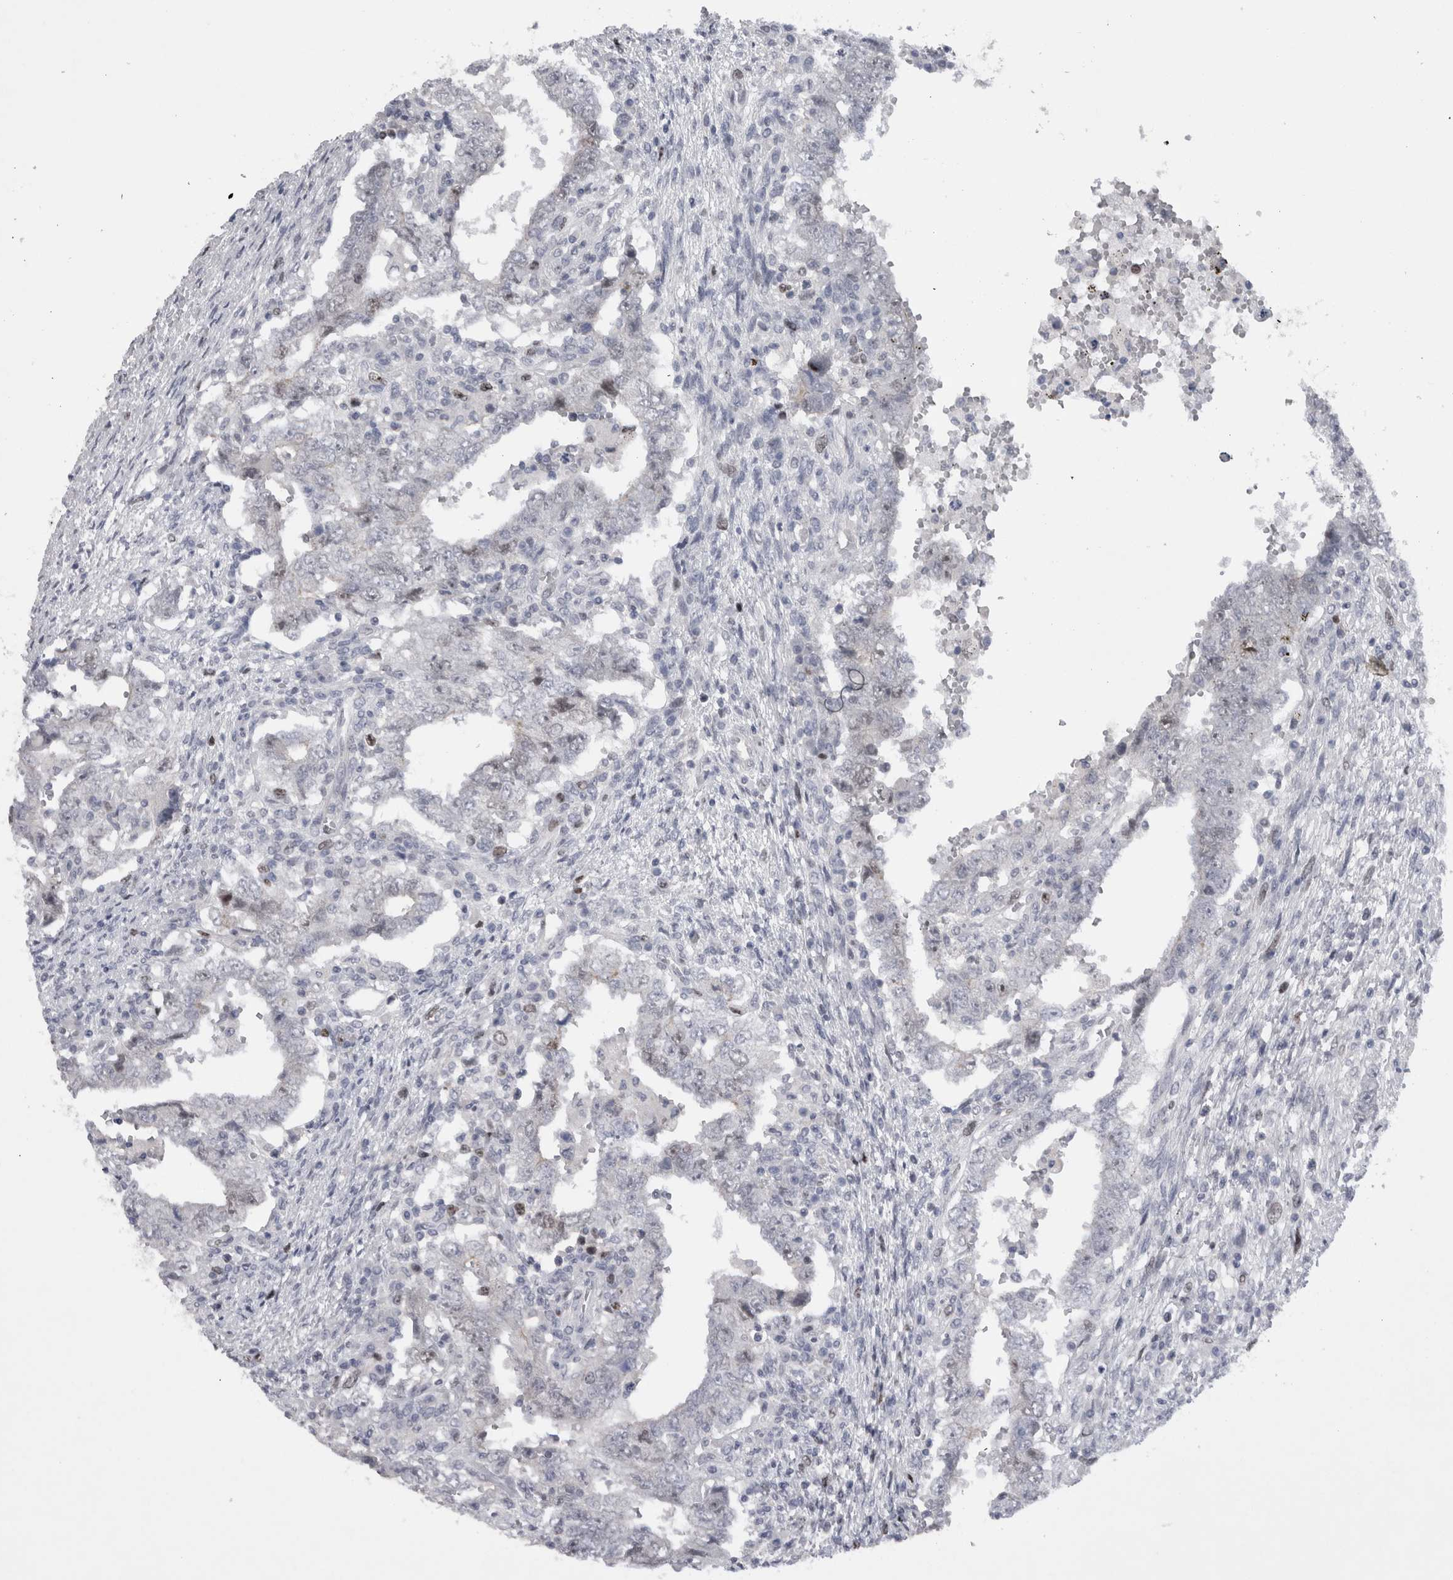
{"staining": {"intensity": "weak", "quantity": "<25%", "location": "nuclear"}, "tissue": "testis cancer", "cell_type": "Tumor cells", "image_type": "cancer", "snomed": [{"axis": "morphology", "description": "Carcinoma, Embryonal, NOS"}, {"axis": "topography", "description": "Testis"}], "caption": "This is an immunohistochemistry image of testis cancer (embryonal carcinoma). There is no positivity in tumor cells.", "gene": "KIF18B", "patient": {"sex": "male", "age": 26}}